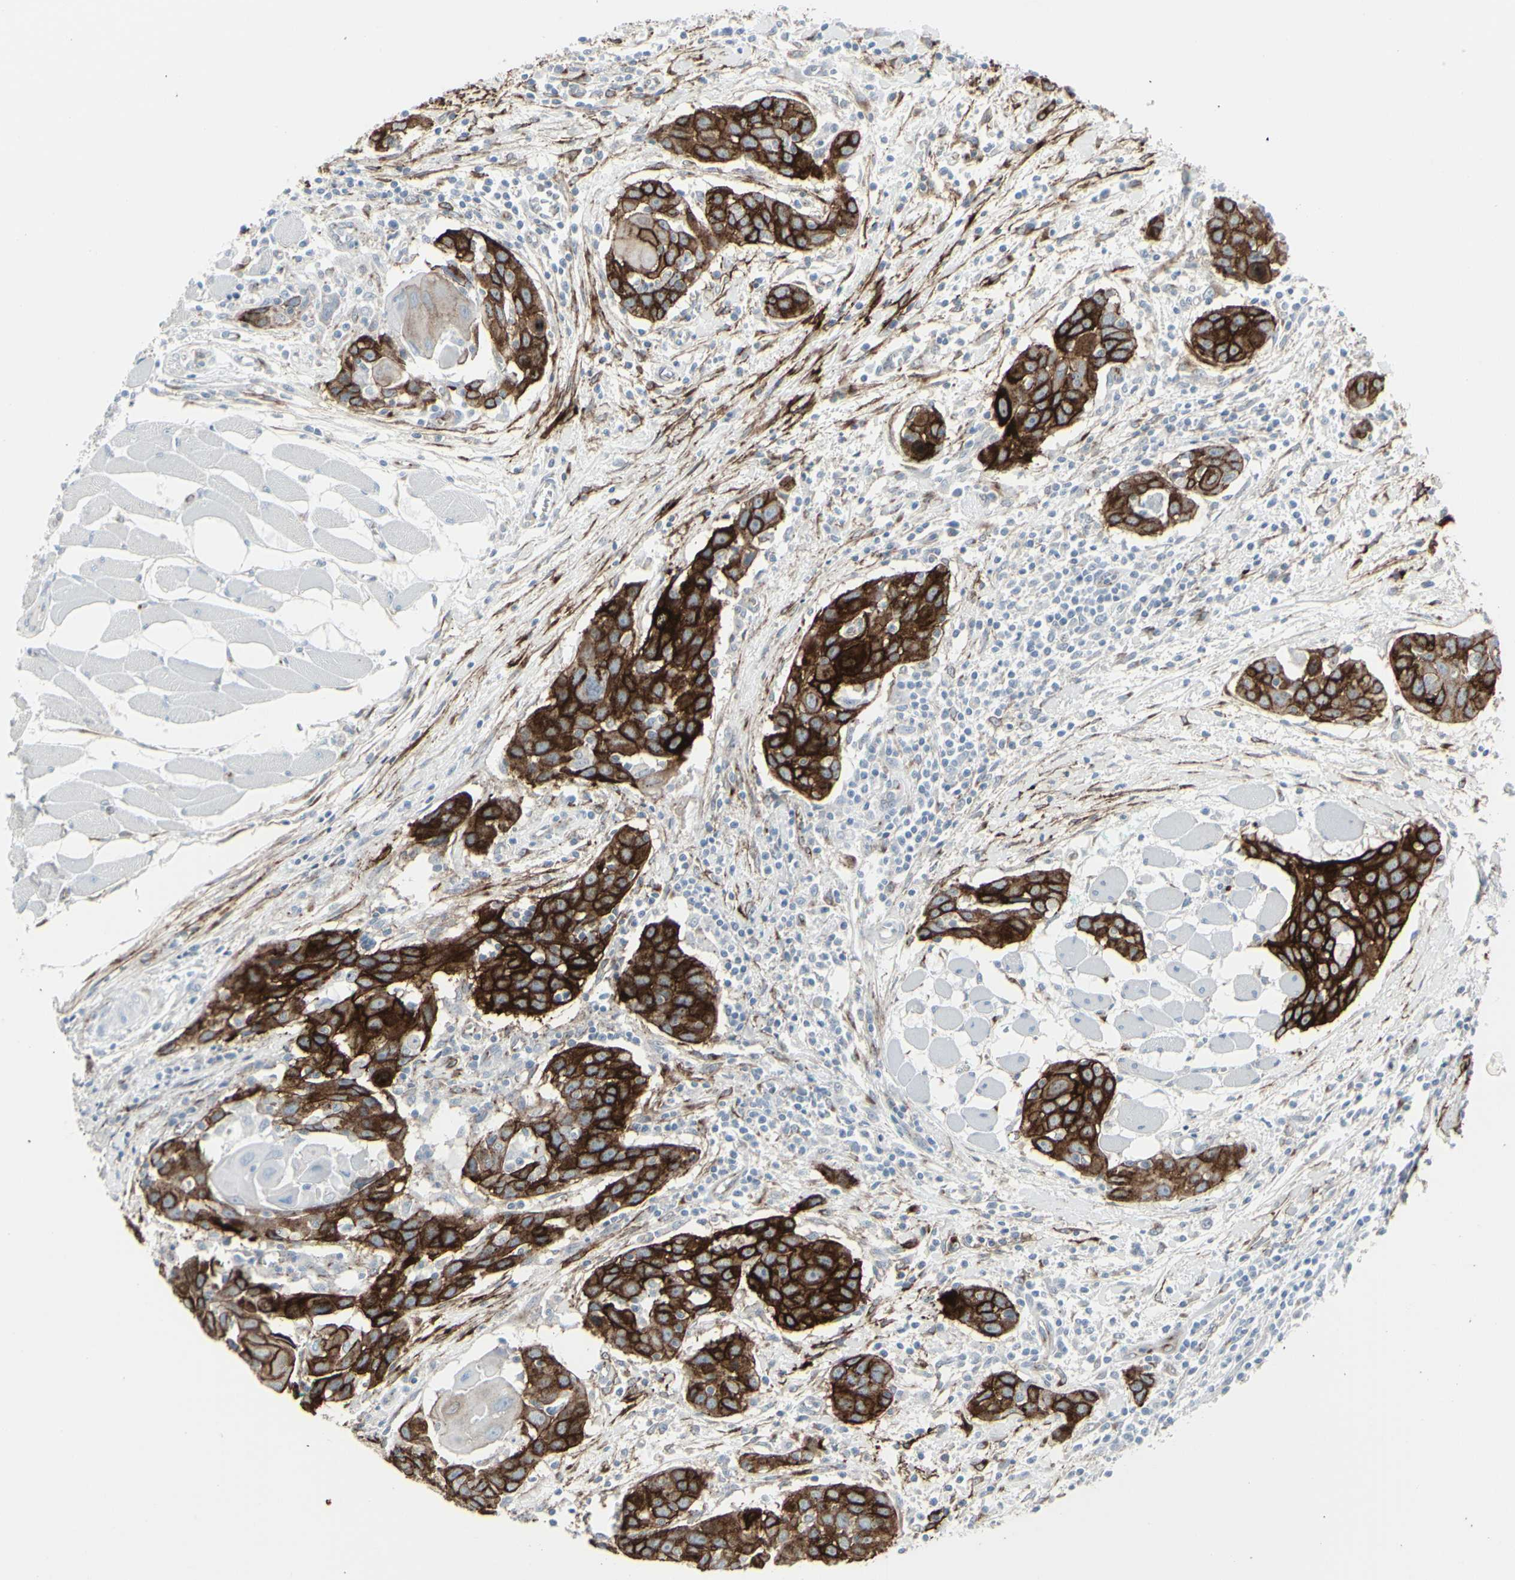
{"staining": {"intensity": "strong", "quantity": ">75%", "location": "cytoplasmic/membranous"}, "tissue": "head and neck cancer", "cell_type": "Tumor cells", "image_type": "cancer", "snomed": [{"axis": "morphology", "description": "Squamous cell carcinoma, NOS"}, {"axis": "topography", "description": "Oral tissue"}, {"axis": "topography", "description": "Head-Neck"}], "caption": "Brown immunohistochemical staining in human head and neck cancer (squamous cell carcinoma) demonstrates strong cytoplasmic/membranous expression in about >75% of tumor cells.", "gene": "GJA1", "patient": {"sex": "female", "age": 50}}